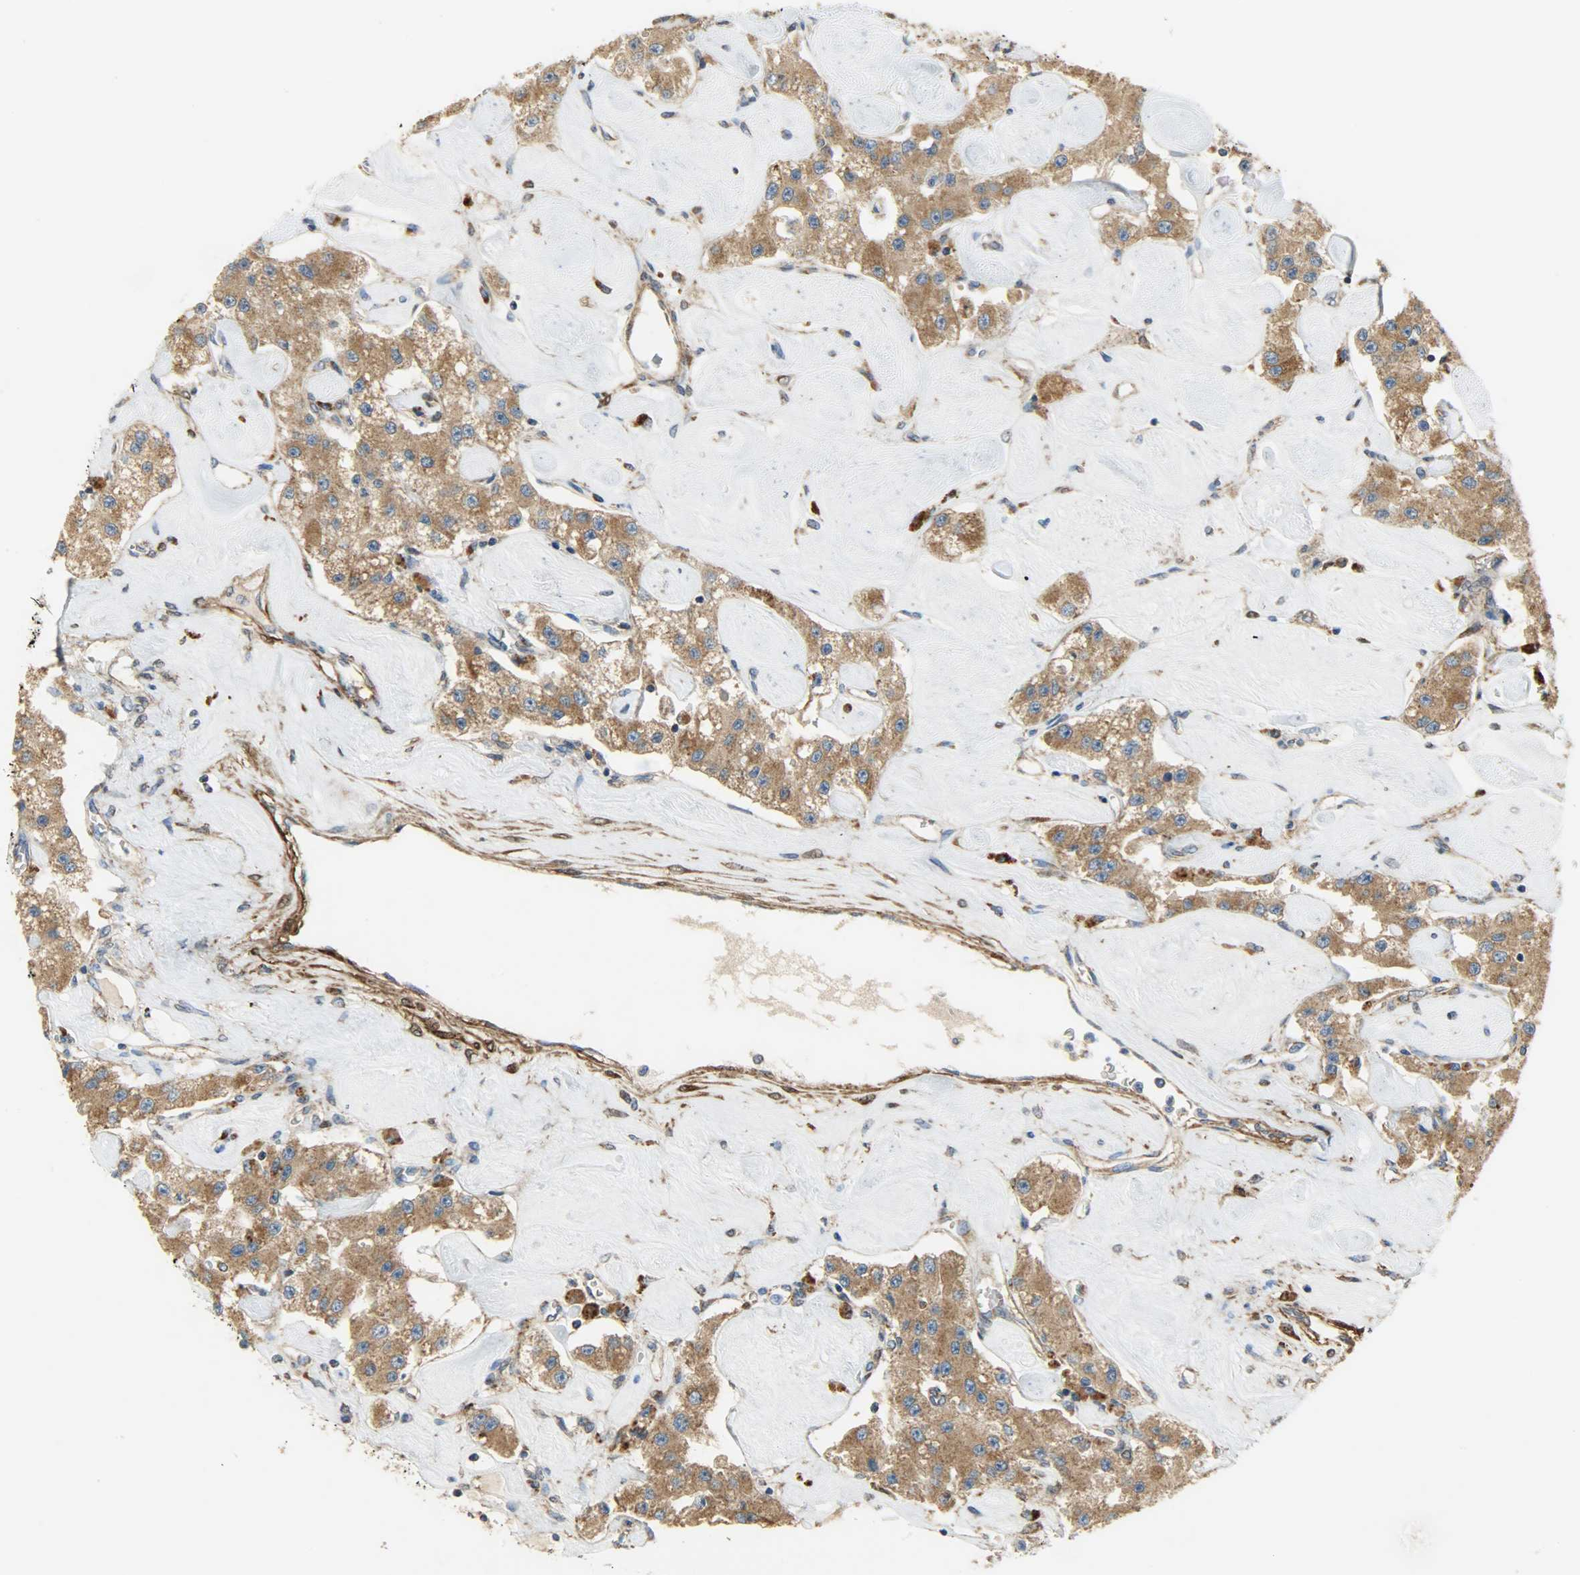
{"staining": {"intensity": "strong", "quantity": ">75%", "location": "cytoplasmic/membranous"}, "tissue": "carcinoid", "cell_type": "Tumor cells", "image_type": "cancer", "snomed": [{"axis": "morphology", "description": "Carcinoid, malignant, NOS"}, {"axis": "topography", "description": "Pancreas"}], "caption": "Carcinoid (malignant) stained for a protein exhibits strong cytoplasmic/membranous positivity in tumor cells. (Brightfield microscopy of DAB IHC at high magnification).", "gene": "C1orf198", "patient": {"sex": "male", "age": 41}}